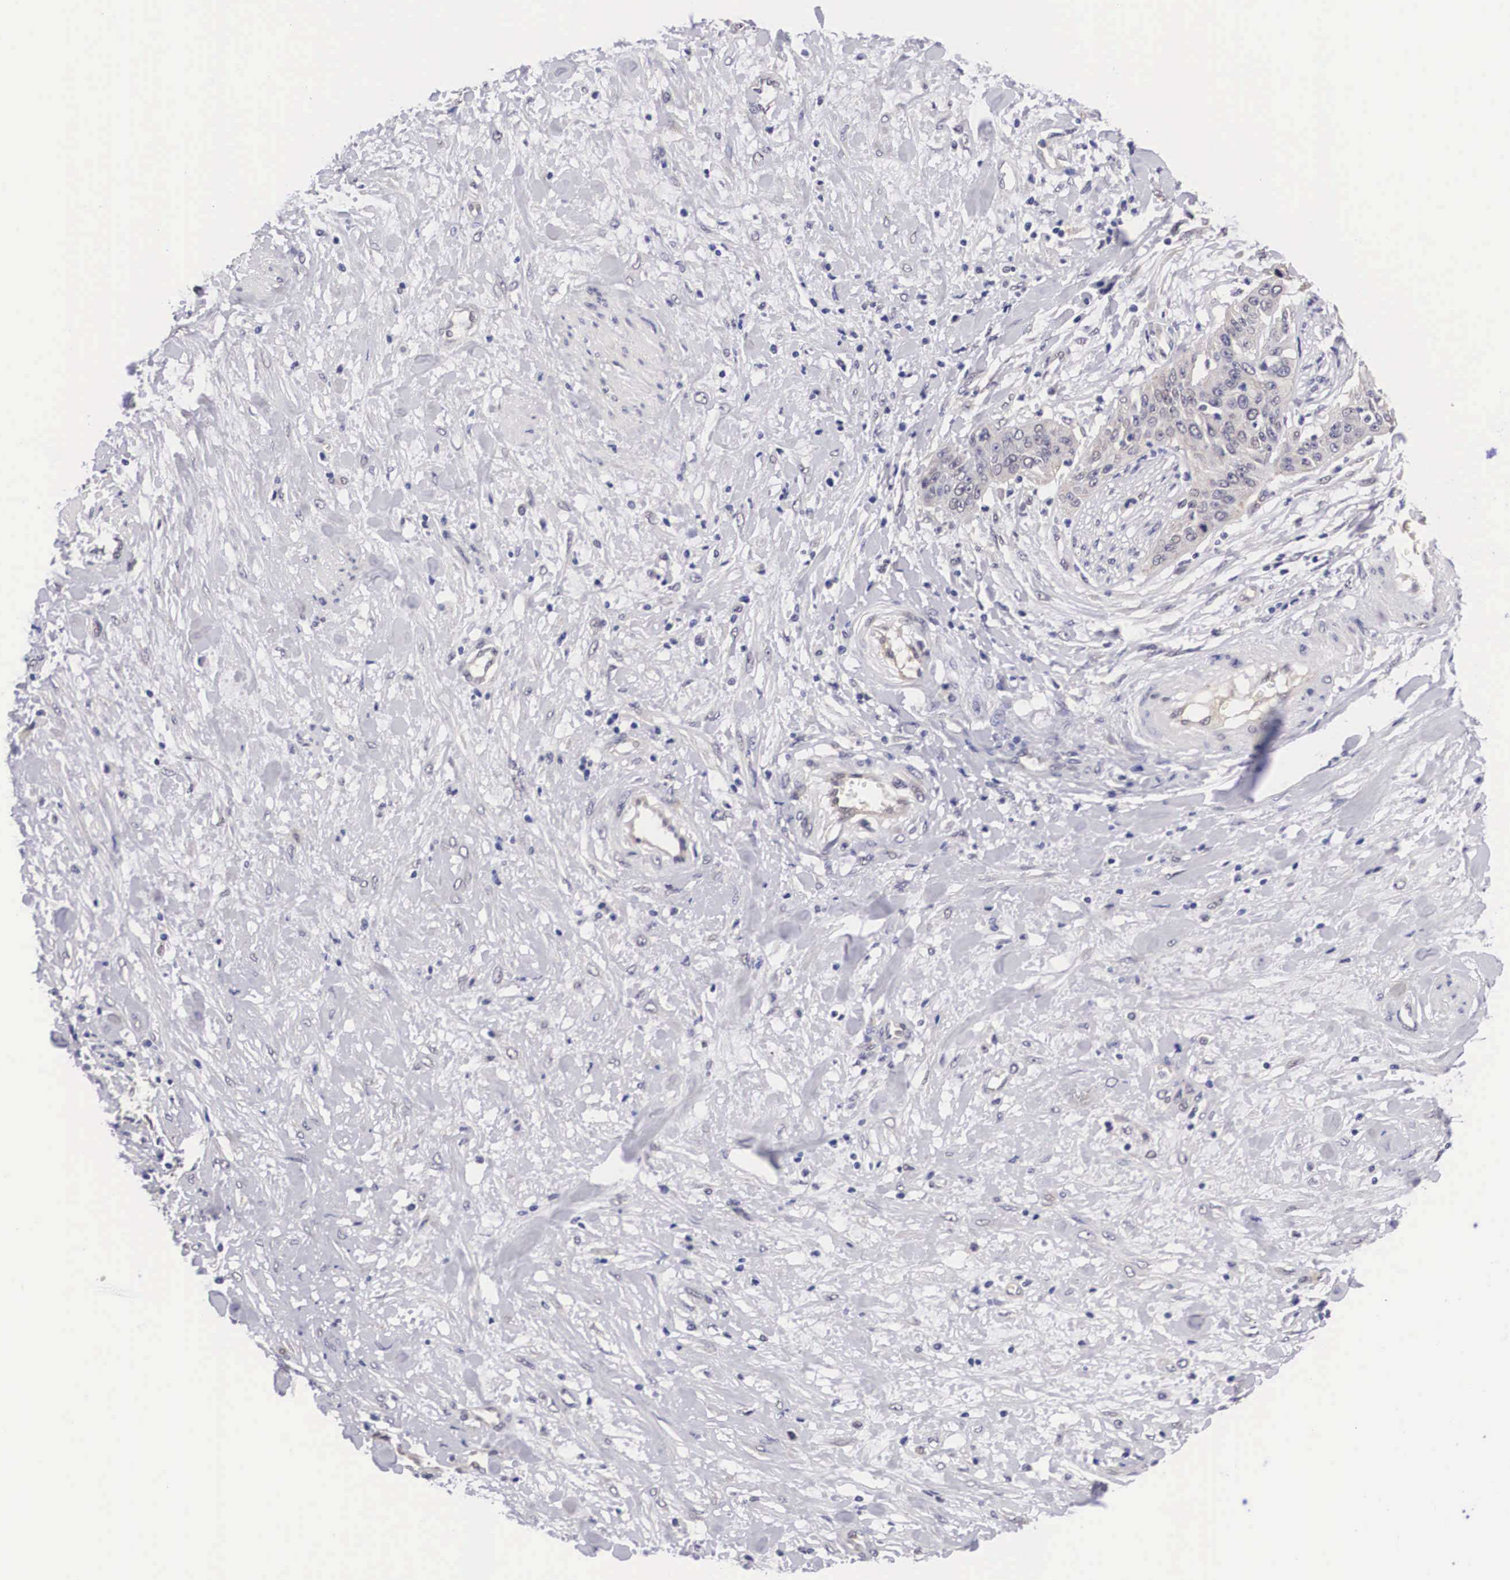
{"staining": {"intensity": "weak", "quantity": "25%-75%", "location": "cytoplasmic/membranous"}, "tissue": "cervical cancer", "cell_type": "Tumor cells", "image_type": "cancer", "snomed": [{"axis": "morphology", "description": "Squamous cell carcinoma, NOS"}, {"axis": "topography", "description": "Cervix"}], "caption": "An immunohistochemistry micrograph of neoplastic tissue is shown. Protein staining in brown labels weak cytoplasmic/membranous positivity in cervical cancer within tumor cells. The staining was performed using DAB, with brown indicating positive protein expression. Nuclei are stained blue with hematoxylin.", "gene": "OTX2", "patient": {"sex": "female", "age": 41}}